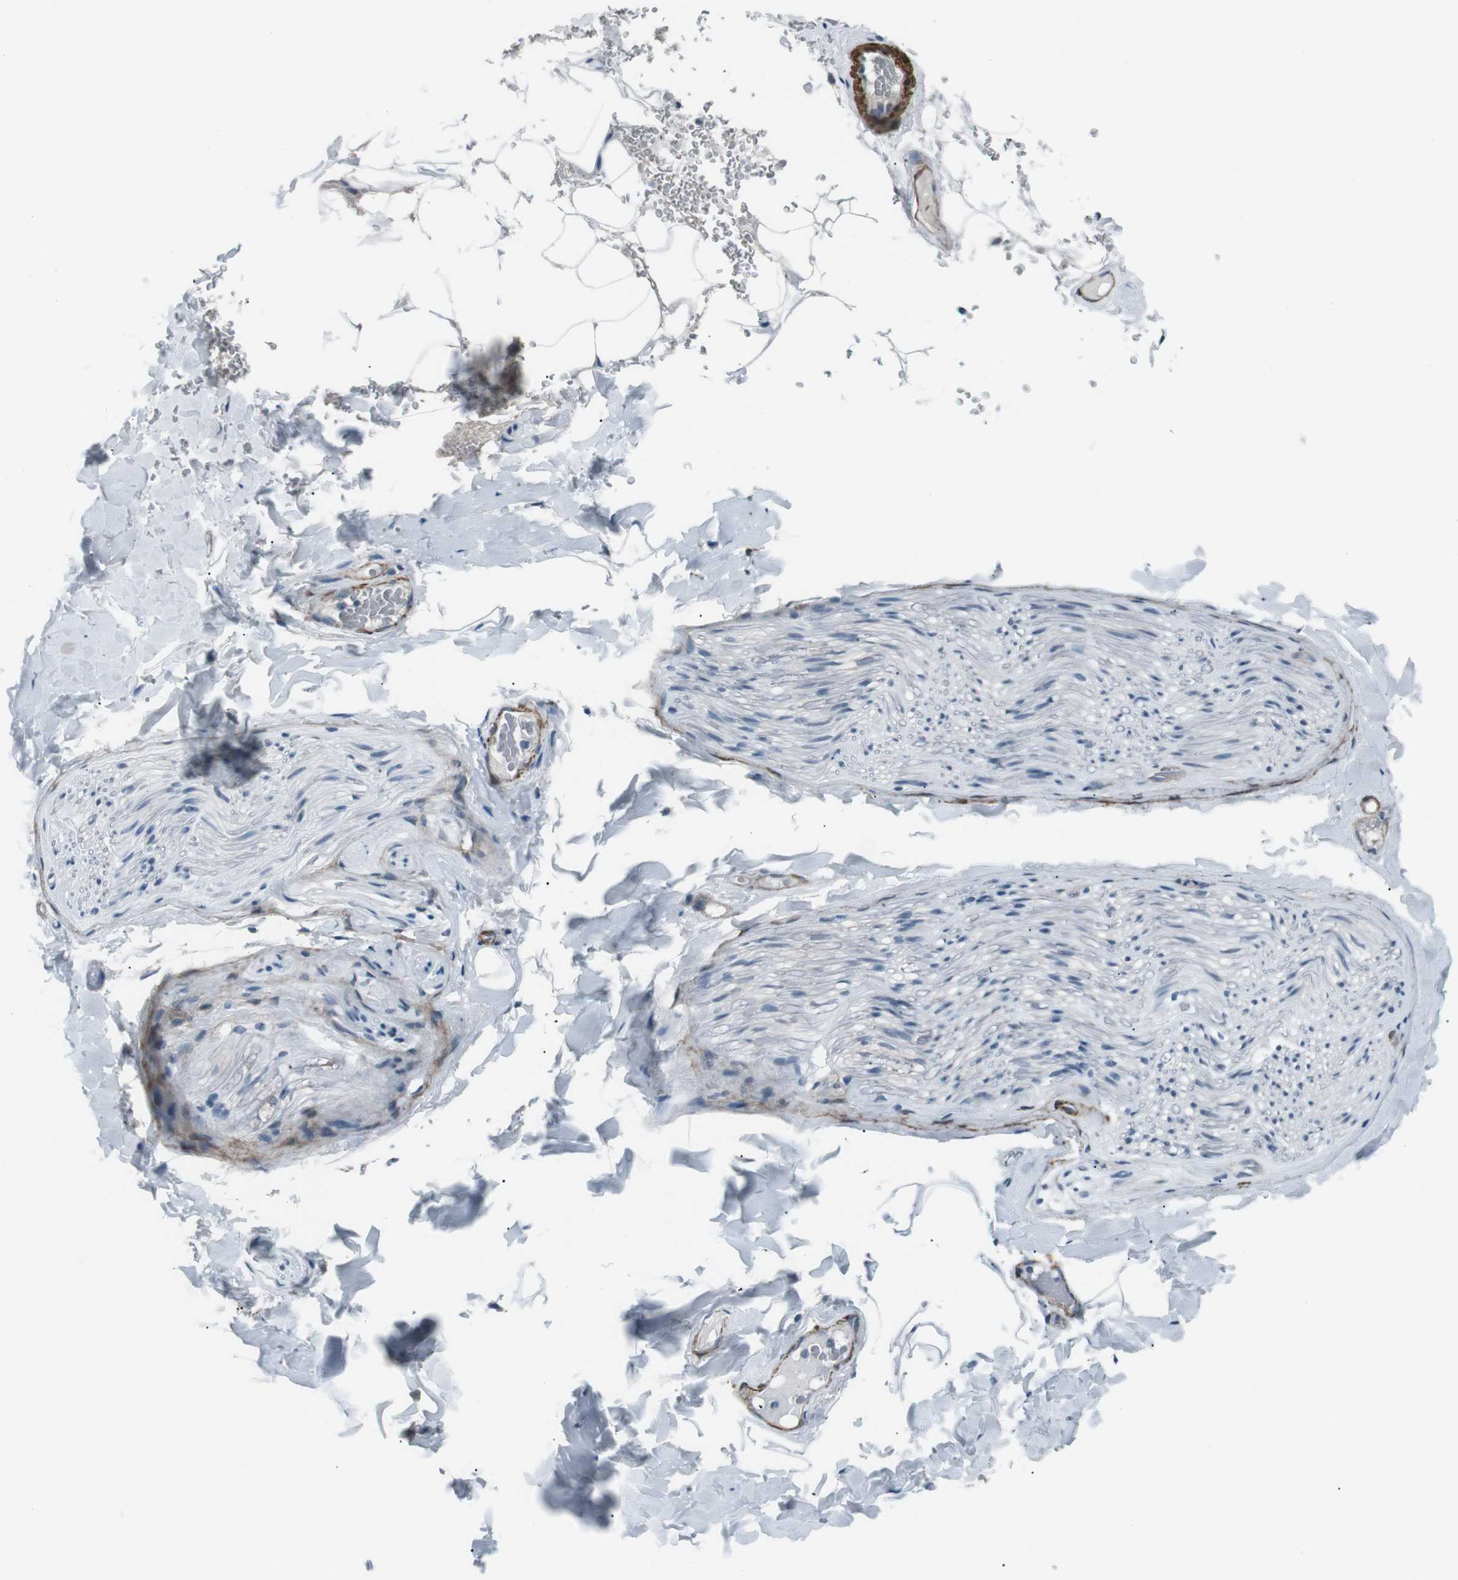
{"staining": {"intensity": "negative", "quantity": "none", "location": "none"}, "tissue": "adipose tissue", "cell_type": "Adipocytes", "image_type": "normal", "snomed": [{"axis": "morphology", "description": "Normal tissue, NOS"}, {"axis": "topography", "description": "Peripheral nerve tissue"}], "caption": "Protein analysis of unremarkable adipose tissue demonstrates no significant staining in adipocytes.", "gene": "PDLIM5", "patient": {"sex": "male", "age": 70}}